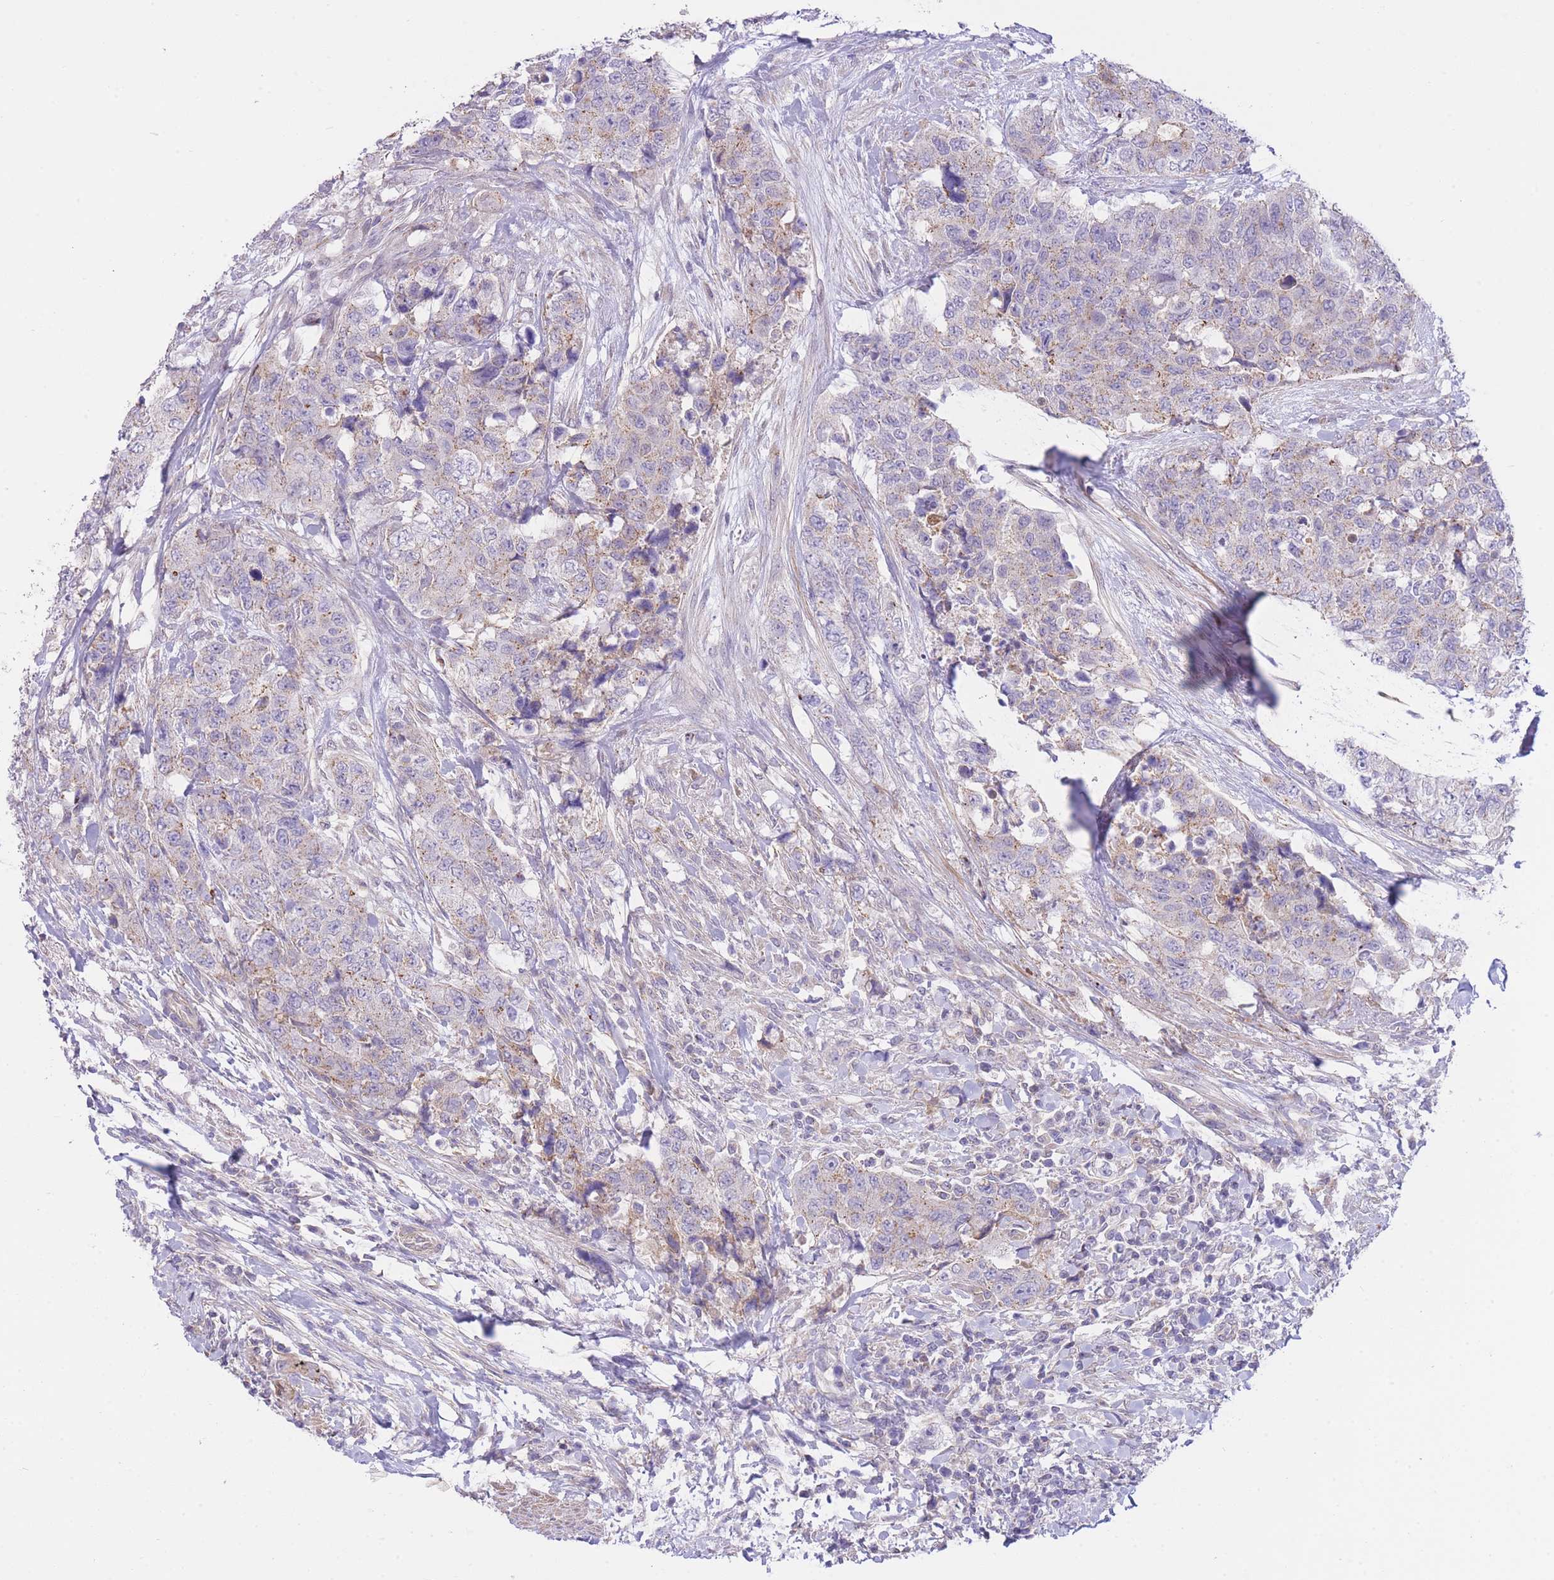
{"staining": {"intensity": "weak", "quantity": "<25%", "location": "cytoplasmic/membranous"}, "tissue": "urothelial cancer", "cell_type": "Tumor cells", "image_type": "cancer", "snomed": [{"axis": "morphology", "description": "Urothelial carcinoma, High grade"}, {"axis": "topography", "description": "Urinary bladder"}], "caption": "Image shows no protein expression in tumor cells of urothelial carcinoma (high-grade) tissue.", "gene": "CTBP1", "patient": {"sex": "female", "age": 78}}